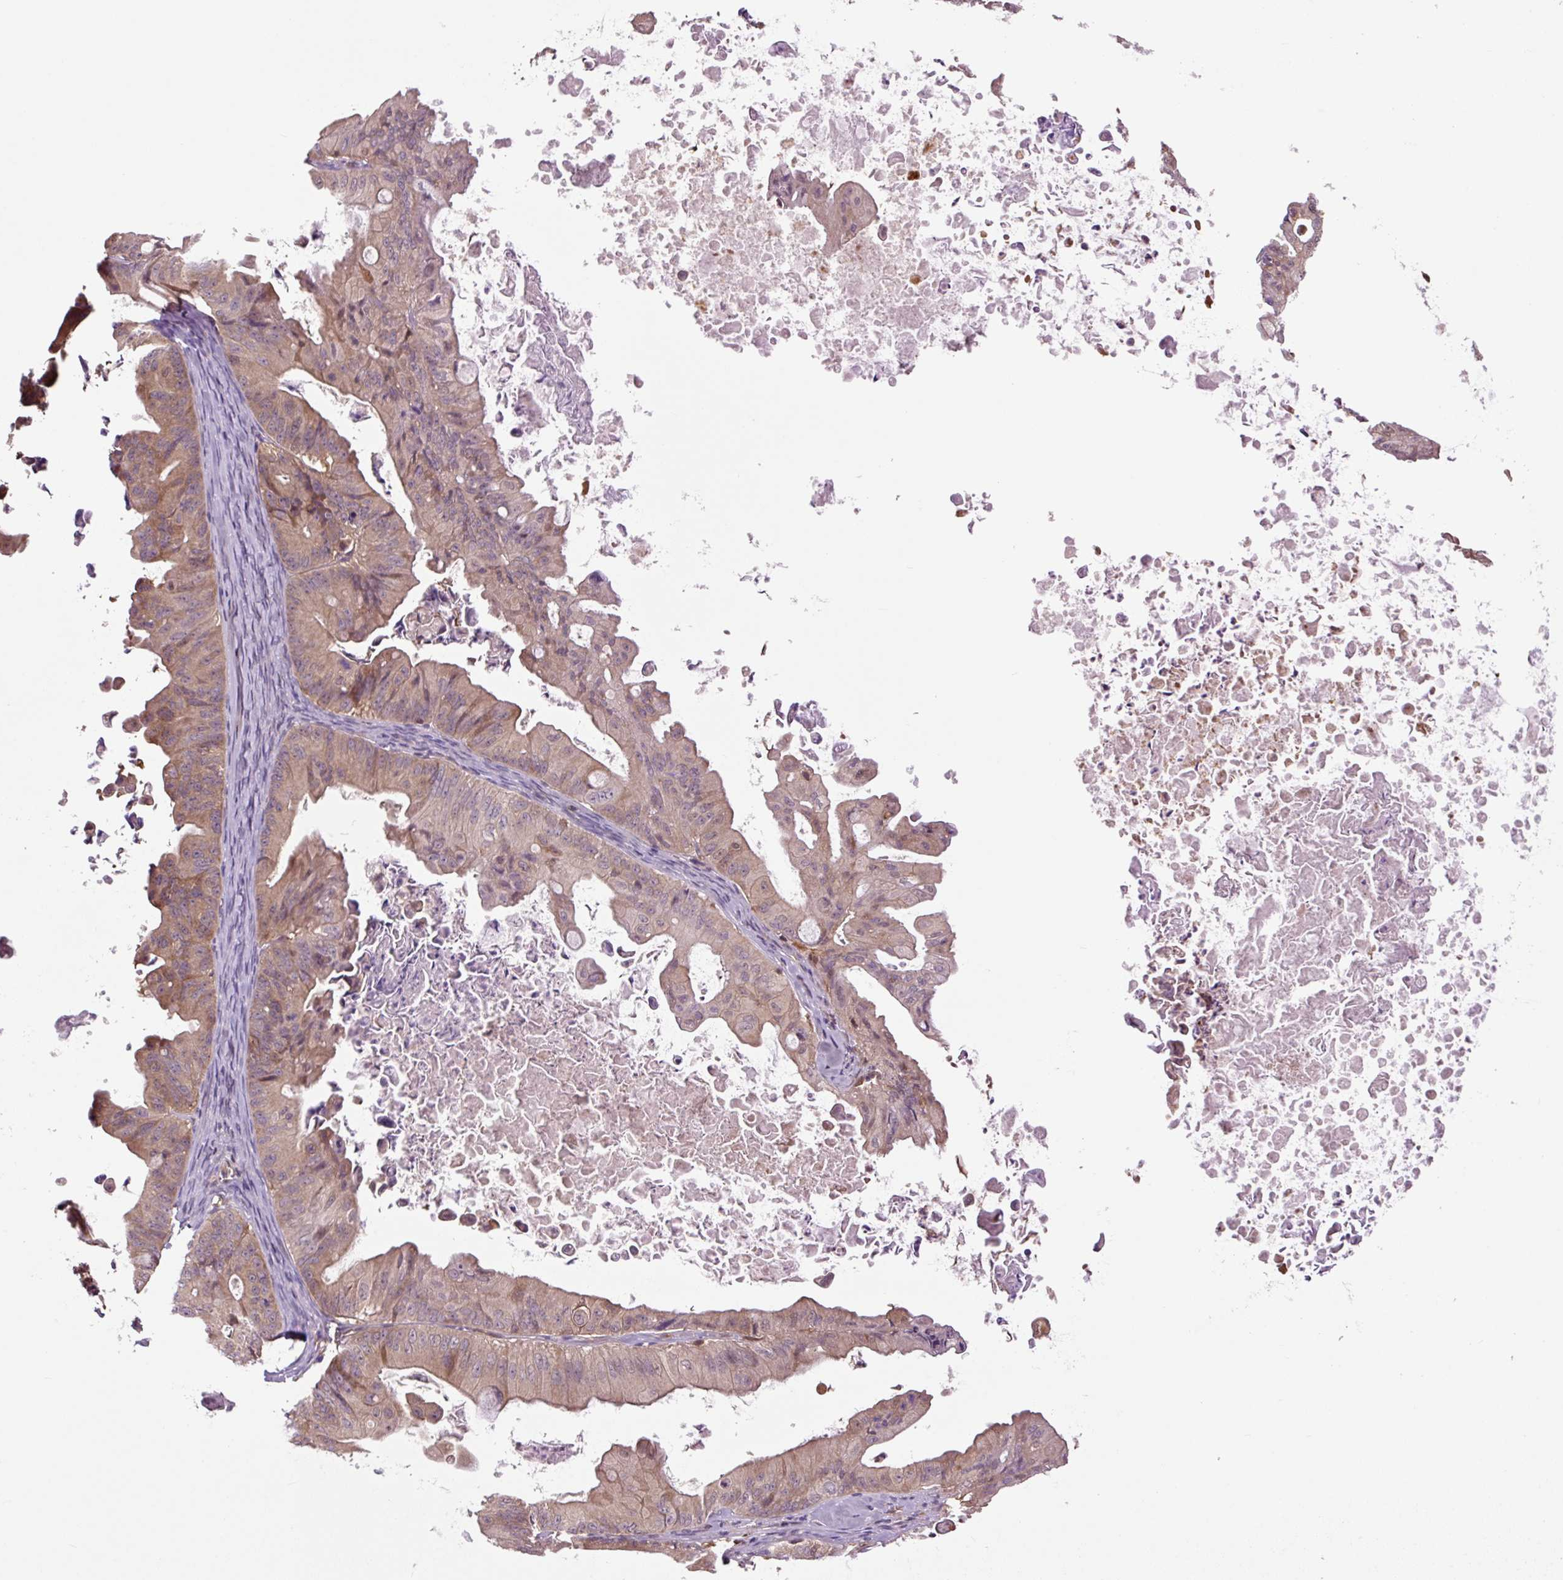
{"staining": {"intensity": "weak", "quantity": ">75%", "location": "cytoplasmic/membranous"}, "tissue": "ovarian cancer", "cell_type": "Tumor cells", "image_type": "cancer", "snomed": [{"axis": "morphology", "description": "Cystadenocarcinoma, mucinous, NOS"}, {"axis": "topography", "description": "Ovary"}], "caption": "IHC of ovarian cancer (mucinous cystadenocarcinoma) displays low levels of weak cytoplasmic/membranous expression in approximately >75% of tumor cells. (DAB = brown stain, brightfield microscopy at high magnification).", "gene": "TPT1", "patient": {"sex": "female", "age": 37}}